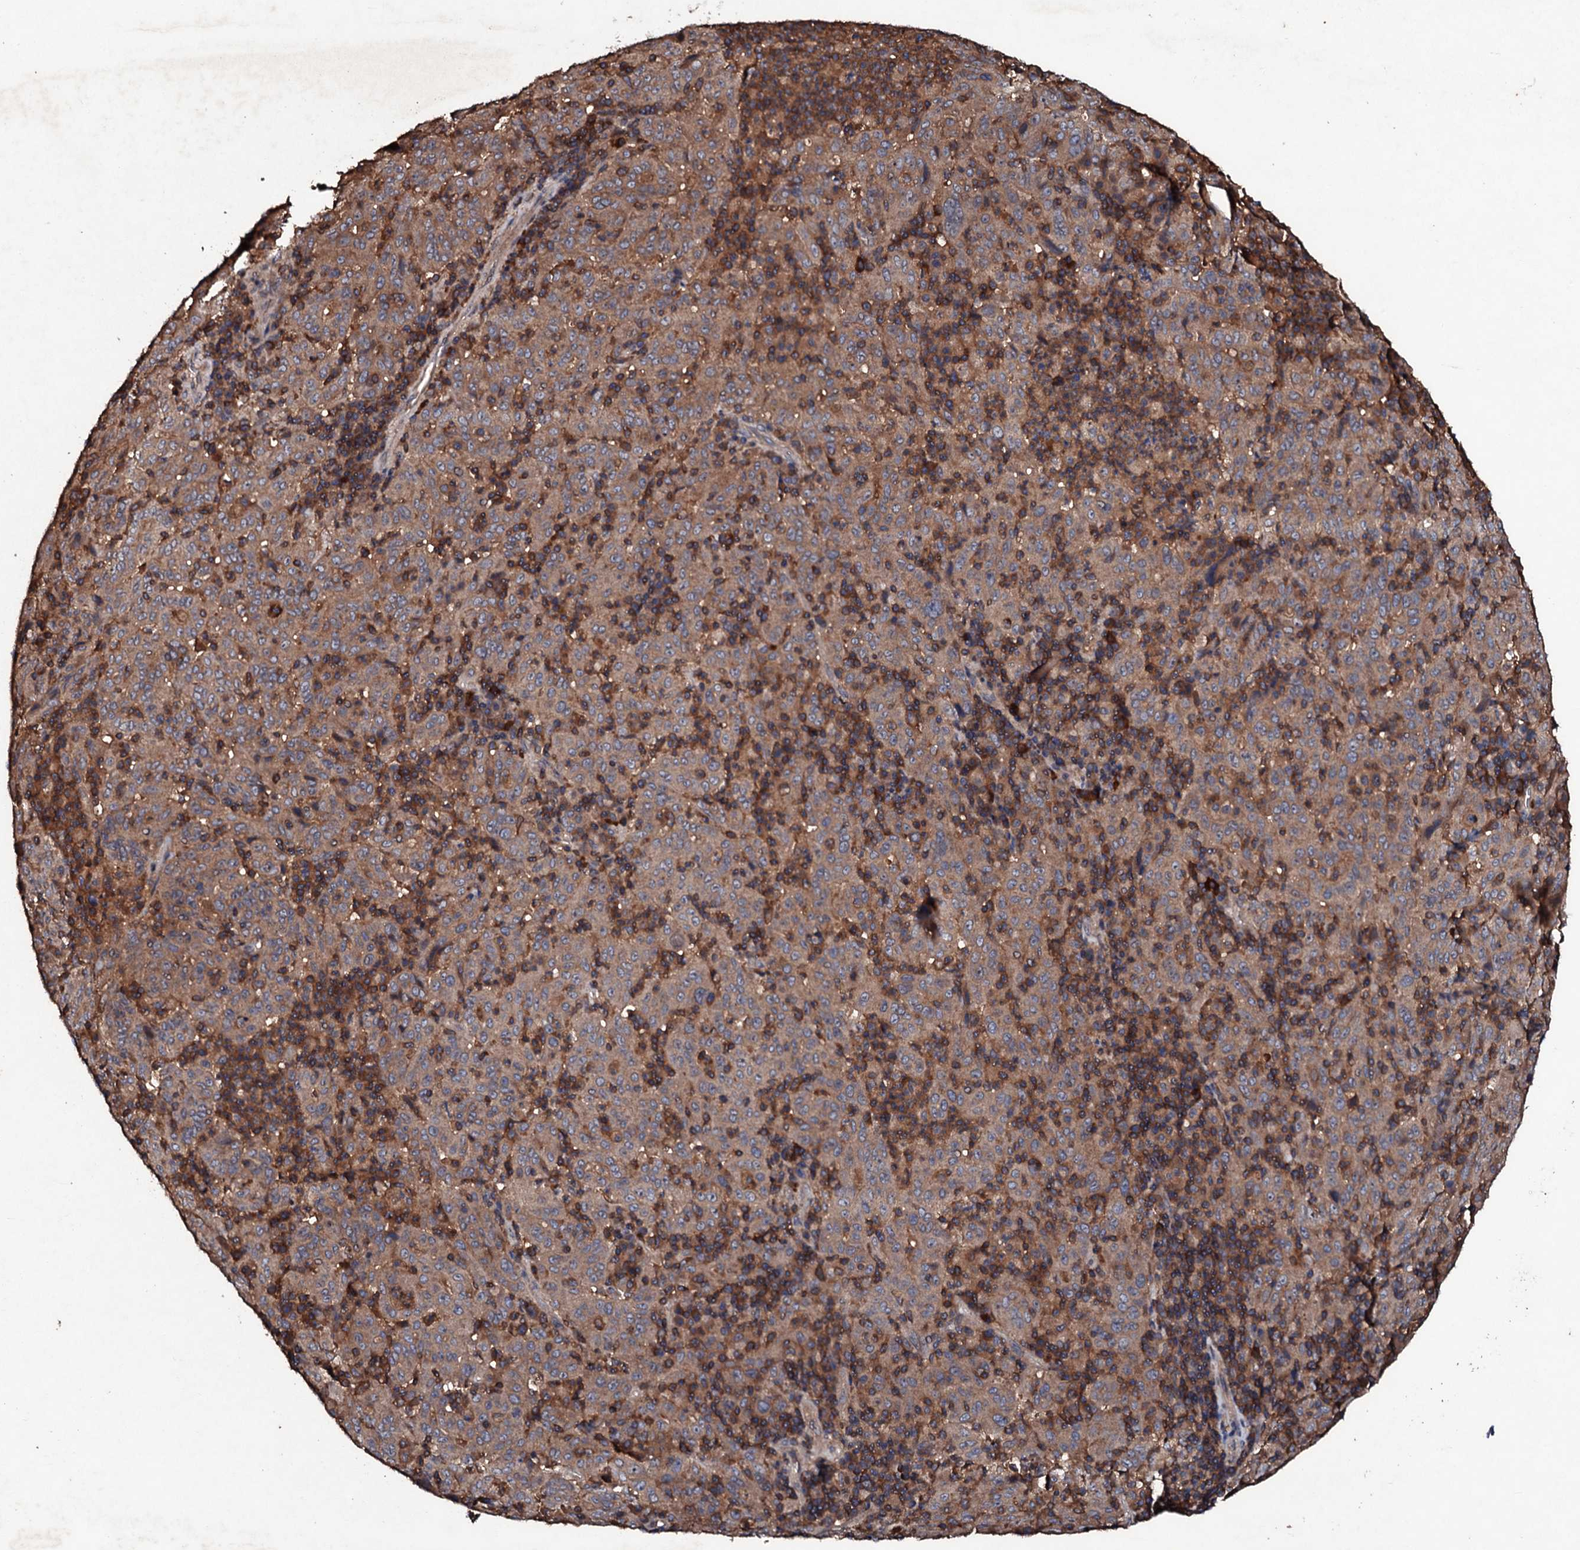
{"staining": {"intensity": "moderate", "quantity": ">75%", "location": "cytoplasmic/membranous"}, "tissue": "pancreatic cancer", "cell_type": "Tumor cells", "image_type": "cancer", "snomed": [{"axis": "morphology", "description": "Adenocarcinoma, NOS"}, {"axis": "topography", "description": "Pancreas"}], "caption": "A brown stain highlights moderate cytoplasmic/membranous positivity of a protein in human pancreatic cancer (adenocarcinoma) tumor cells. The protein of interest is shown in brown color, while the nuclei are stained blue.", "gene": "KERA", "patient": {"sex": "male", "age": 63}}